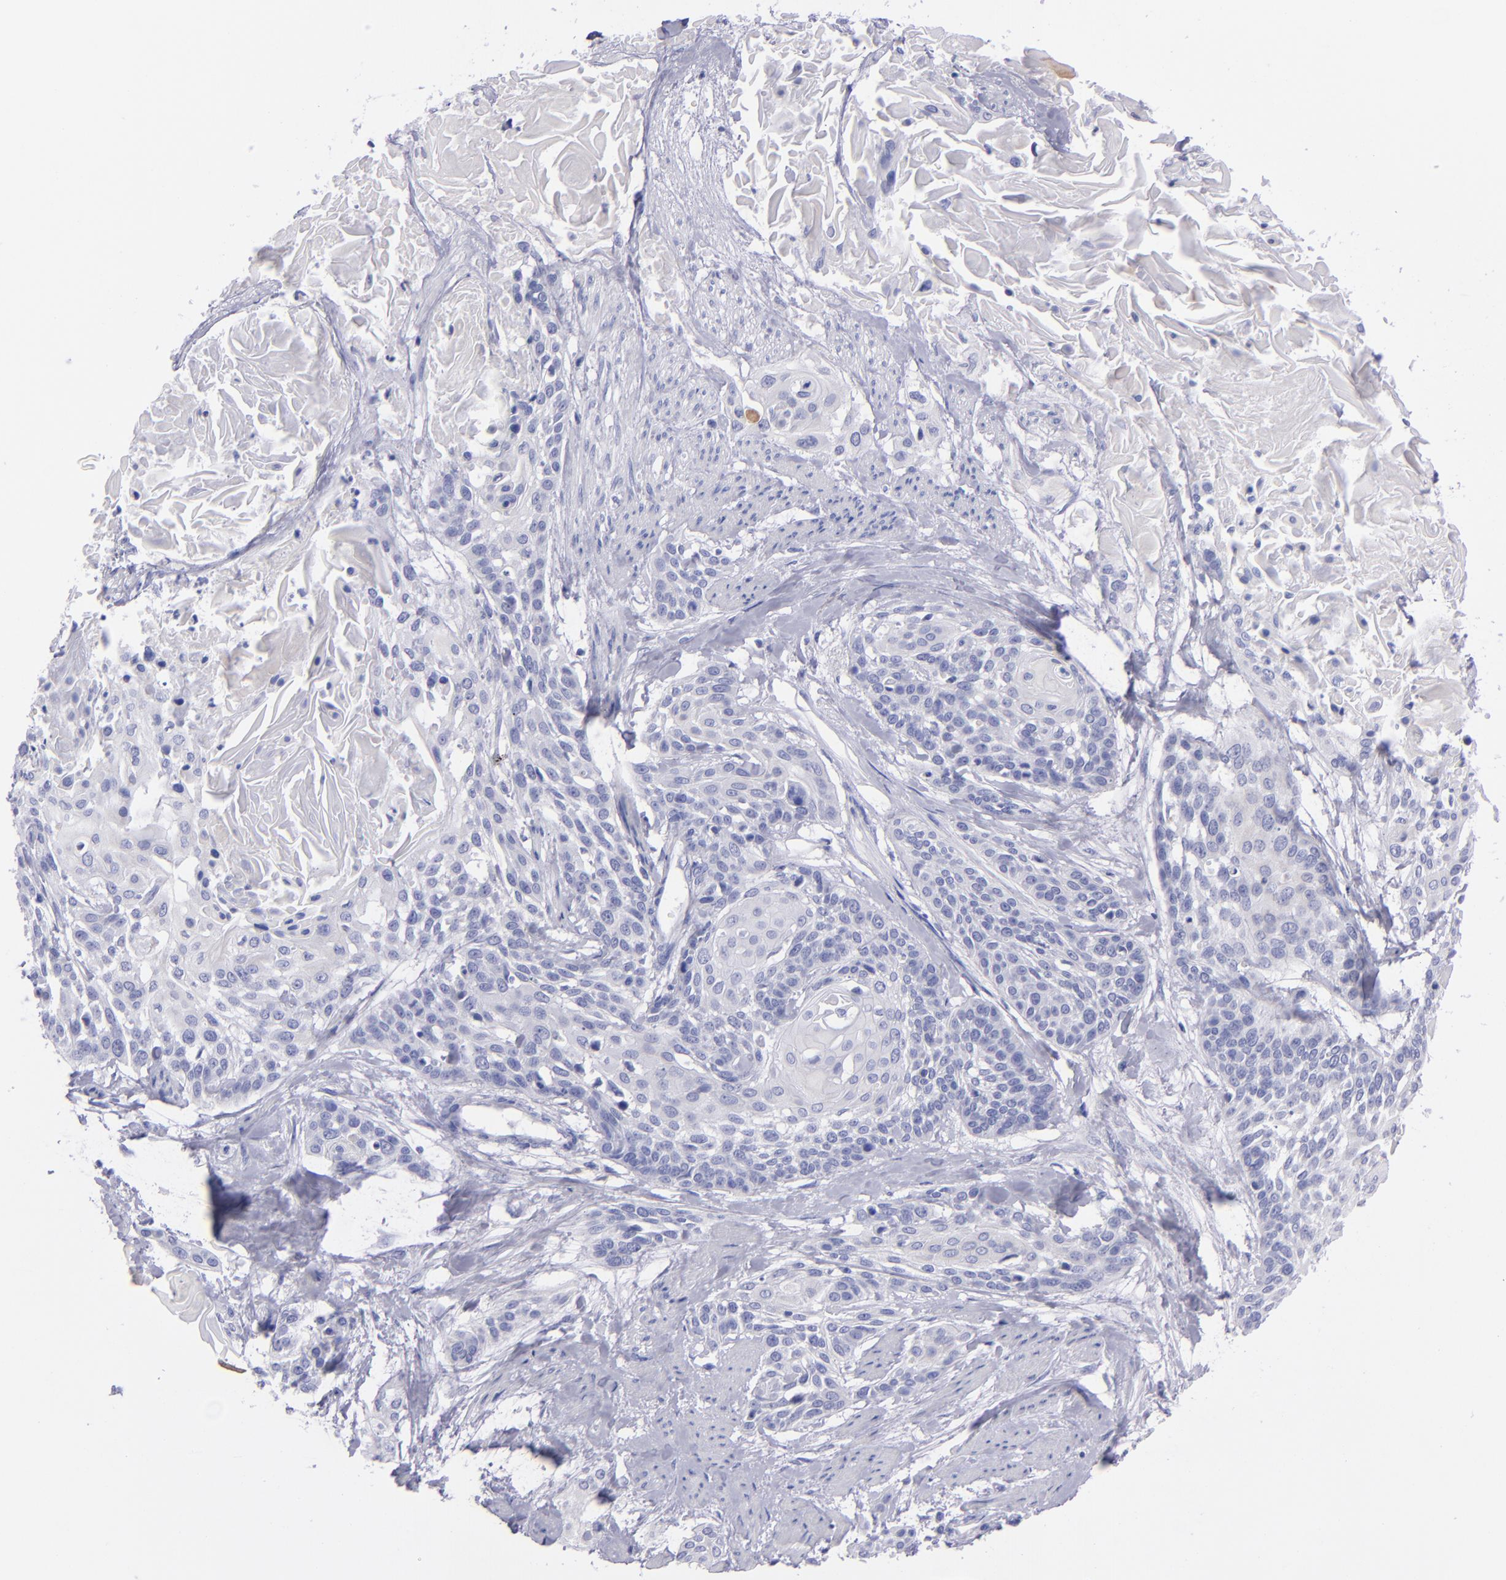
{"staining": {"intensity": "negative", "quantity": "none", "location": "none"}, "tissue": "cervical cancer", "cell_type": "Tumor cells", "image_type": "cancer", "snomed": [{"axis": "morphology", "description": "Squamous cell carcinoma, NOS"}, {"axis": "topography", "description": "Cervix"}], "caption": "Squamous cell carcinoma (cervical) was stained to show a protein in brown. There is no significant staining in tumor cells.", "gene": "CD37", "patient": {"sex": "female", "age": 57}}